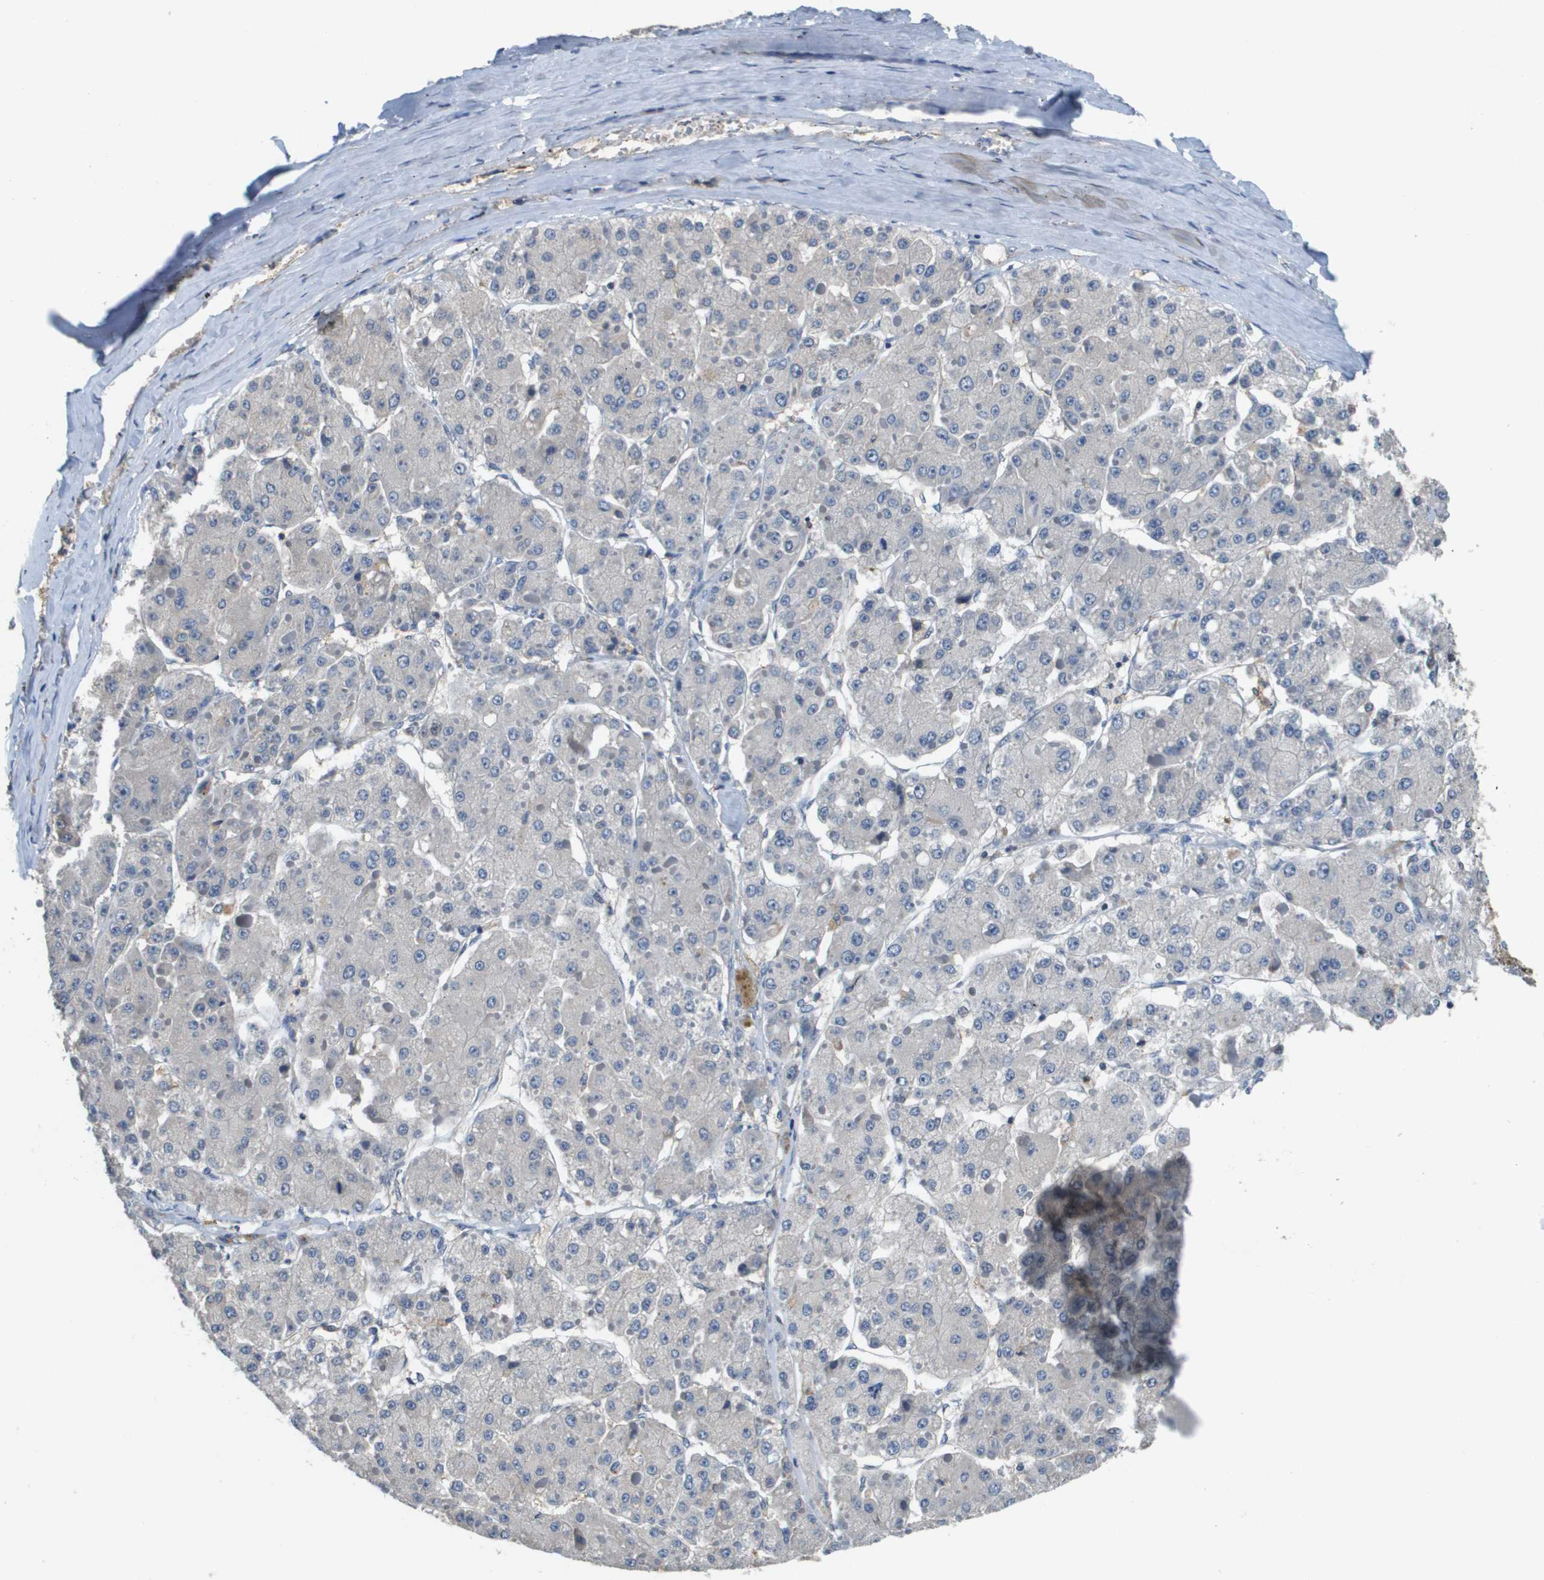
{"staining": {"intensity": "negative", "quantity": "none", "location": "none"}, "tissue": "liver cancer", "cell_type": "Tumor cells", "image_type": "cancer", "snomed": [{"axis": "morphology", "description": "Carcinoma, Hepatocellular, NOS"}, {"axis": "topography", "description": "Liver"}], "caption": "Human hepatocellular carcinoma (liver) stained for a protein using immunohistochemistry displays no positivity in tumor cells.", "gene": "SLC16A3", "patient": {"sex": "female", "age": 73}}